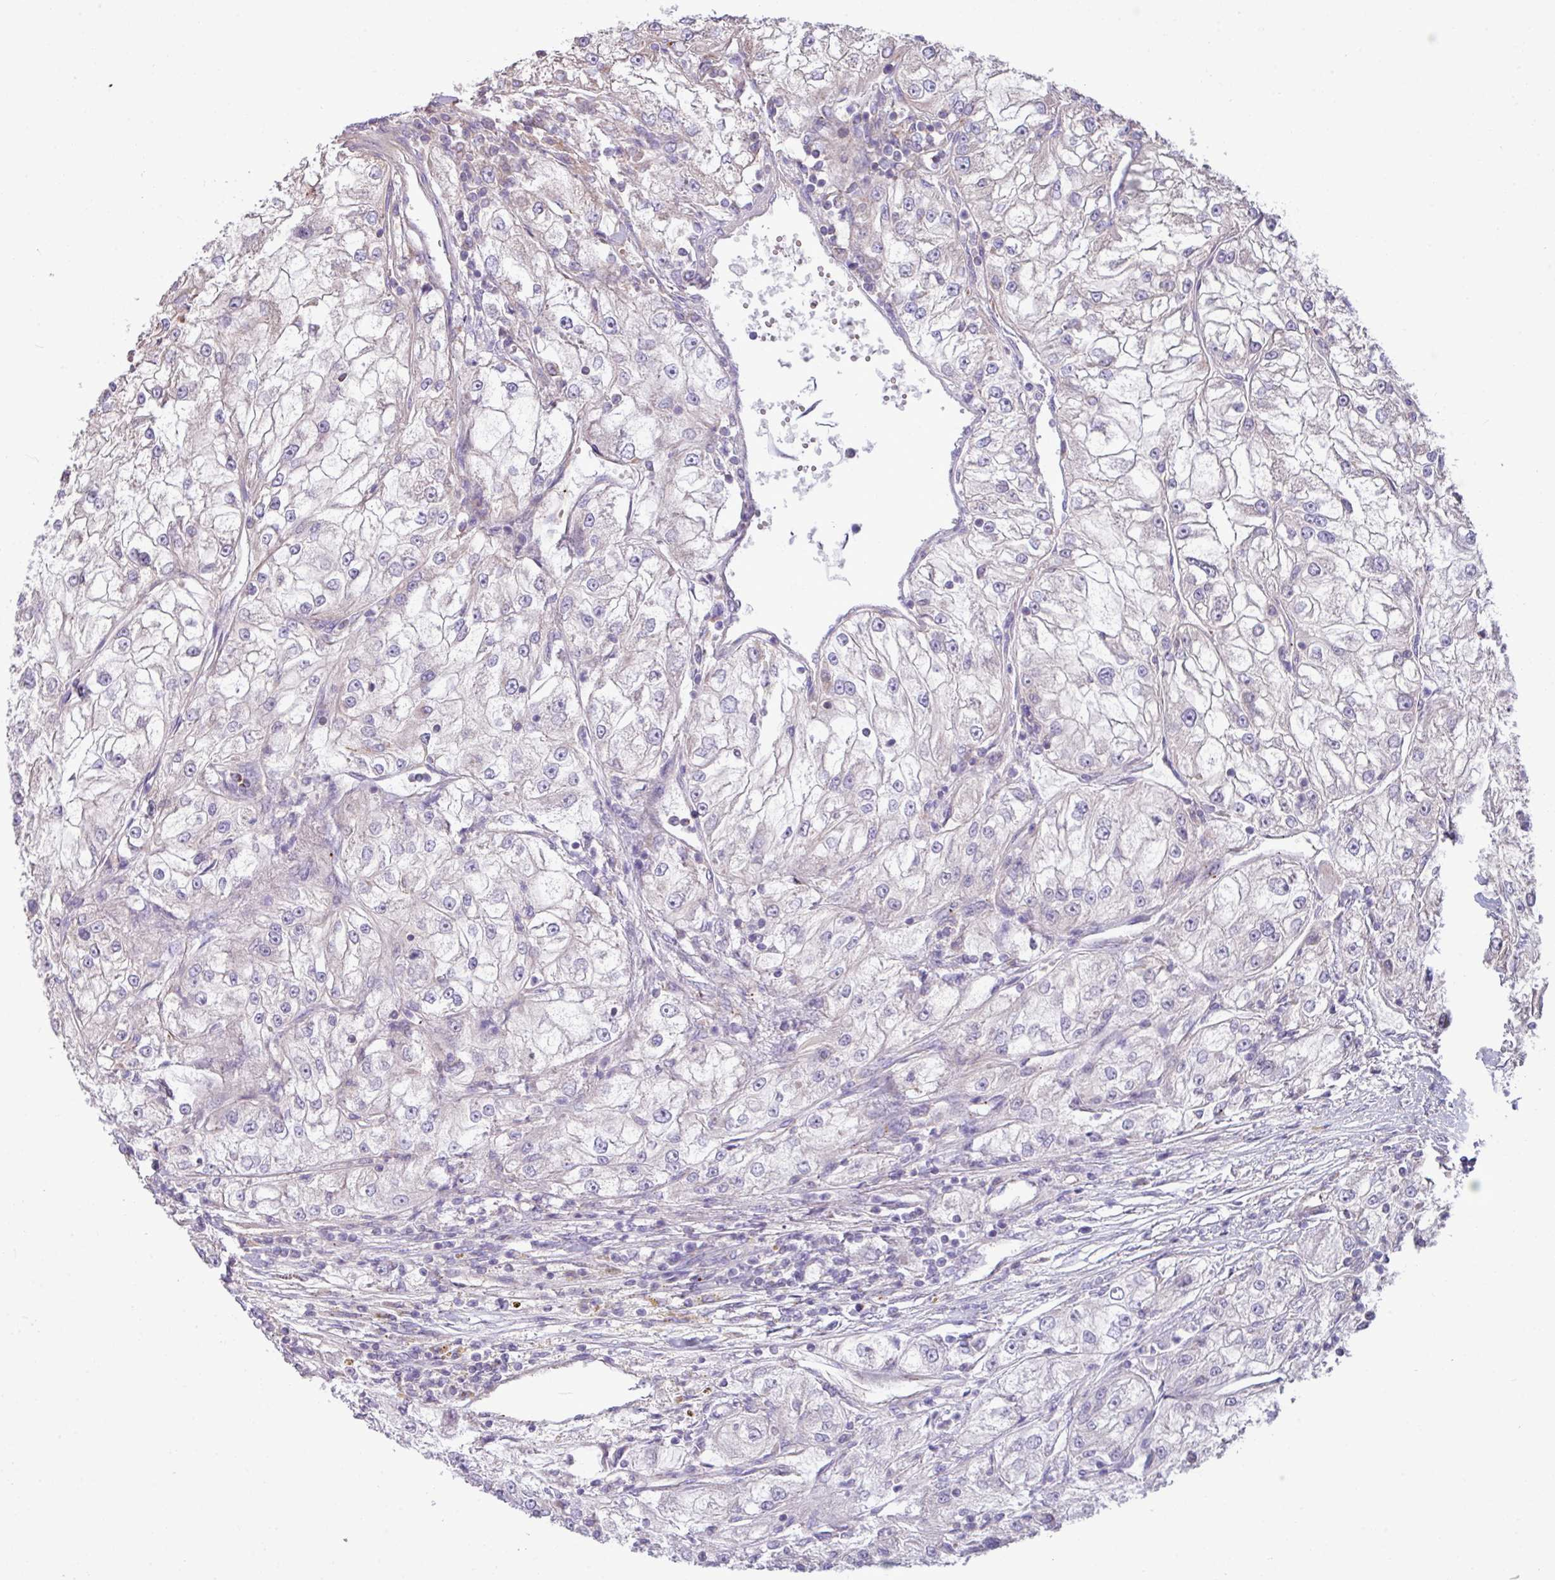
{"staining": {"intensity": "negative", "quantity": "none", "location": "none"}, "tissue": "renal cancer", "cell_type": "Tumor cells", "image_type": "cancer", "snomed": [{"axis": "morphology", "description": "Adenocarcinoma, NOS"}, {"axis": "topography", "description": "Kidney"}], "caption": "This is an immunohistochemistry micrograph of human renal cancer. There is no expression in tumor cells.", "gene": "PPM1J", "patient": {"sex": "female", "age": 72}}